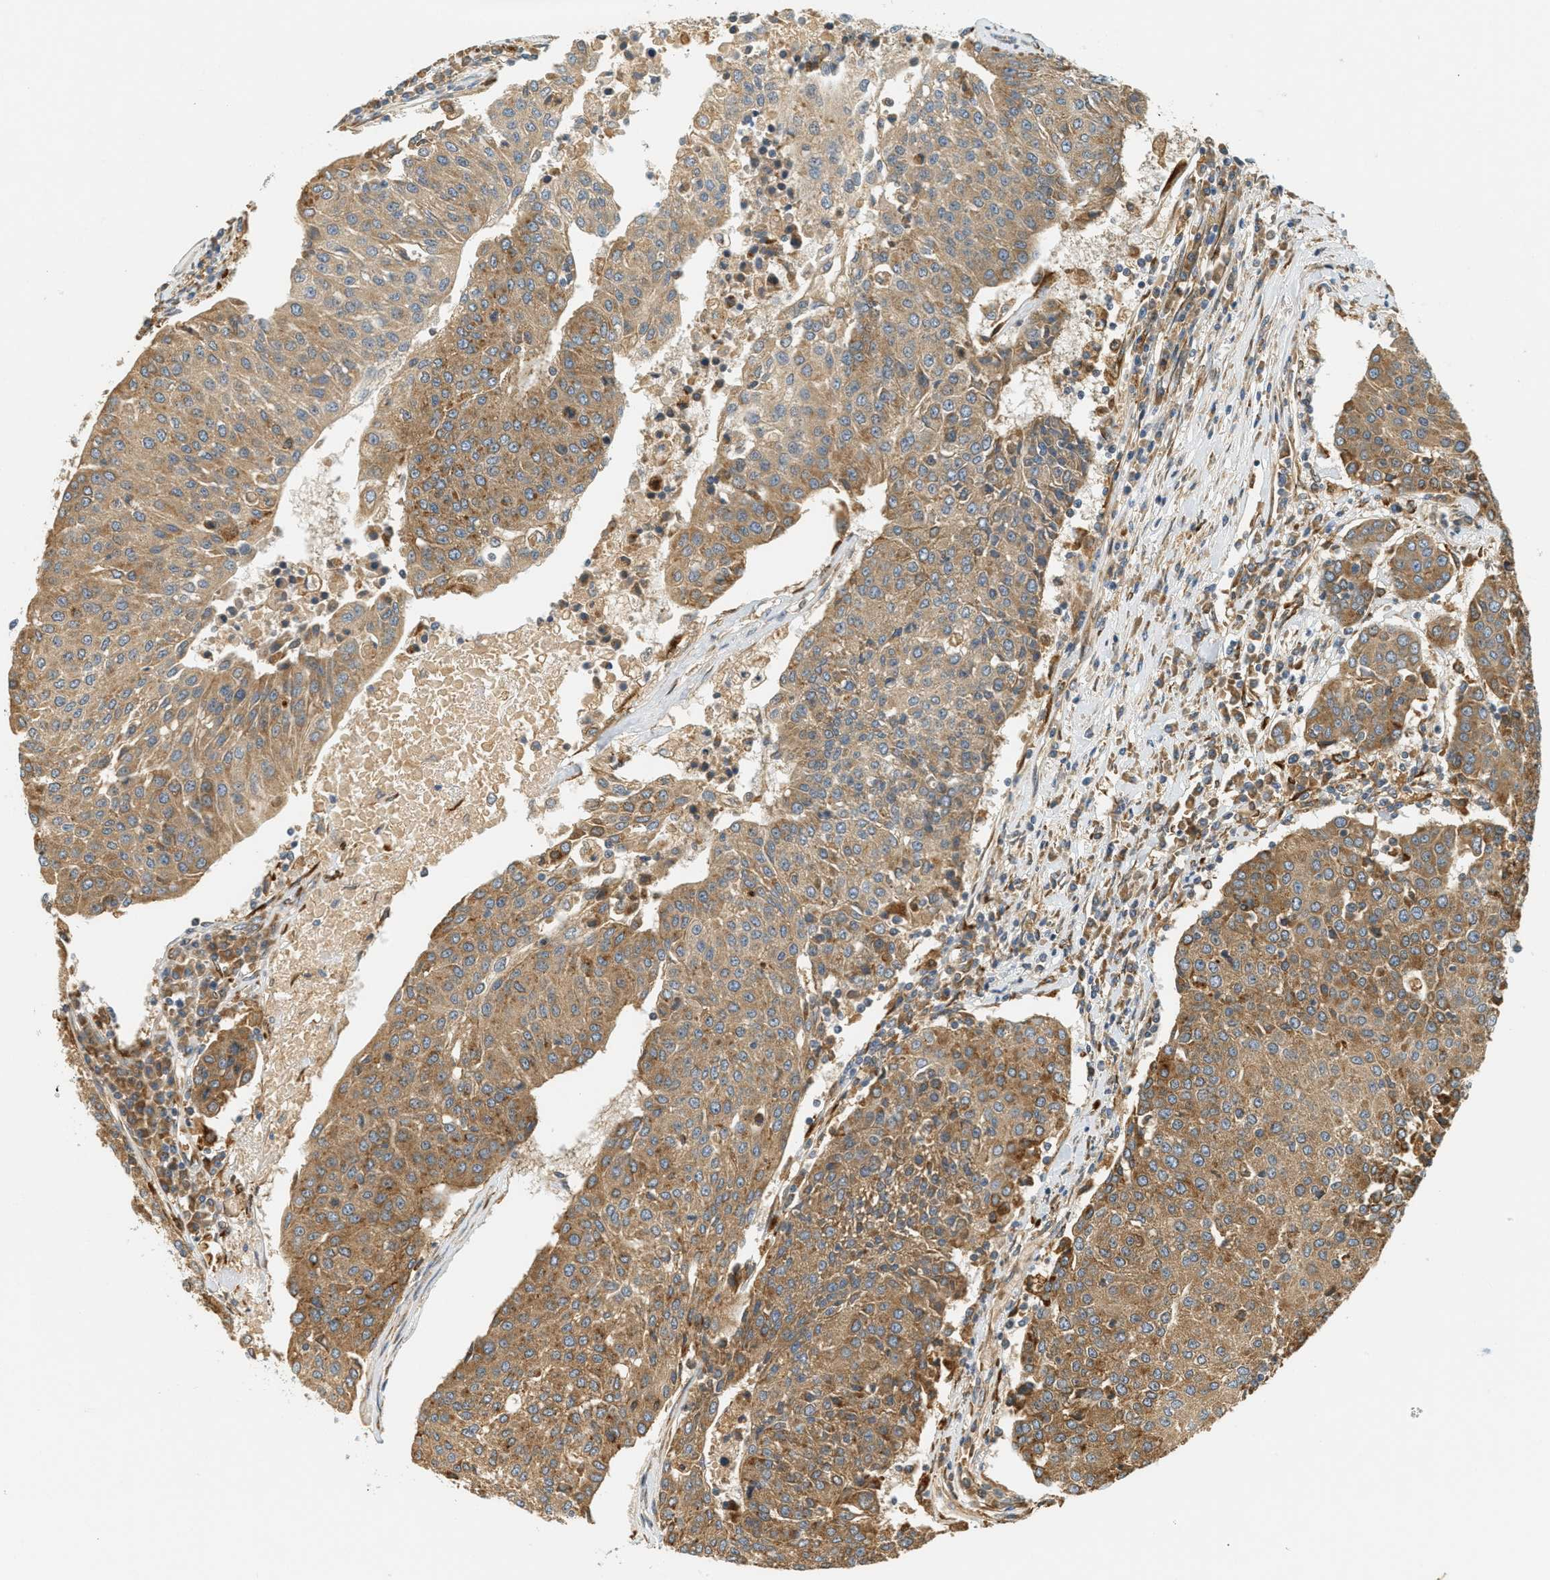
{"staining": {"intensity": "moderate", "quantity": ">75%", "location": "cytoplasmic/membranous"}, "tissue": "urothelial cancer", "cell_type": "Tumor cells", "image_type": "cancer", "snomed": [{"axis": "morphology", "description": "Urothelial carcinoma, High grade"}, {"axis": "topography", "description": "Urinary bladder"}], "caption": "Approximately >75% of tumor cells in urothelial cancer show moderate cytoplasmic/membranous protein positivity as visualized by brown immunohistochemical staining.", "gene": "PDK1", "patient": {"sex": "female", "age": 85}}